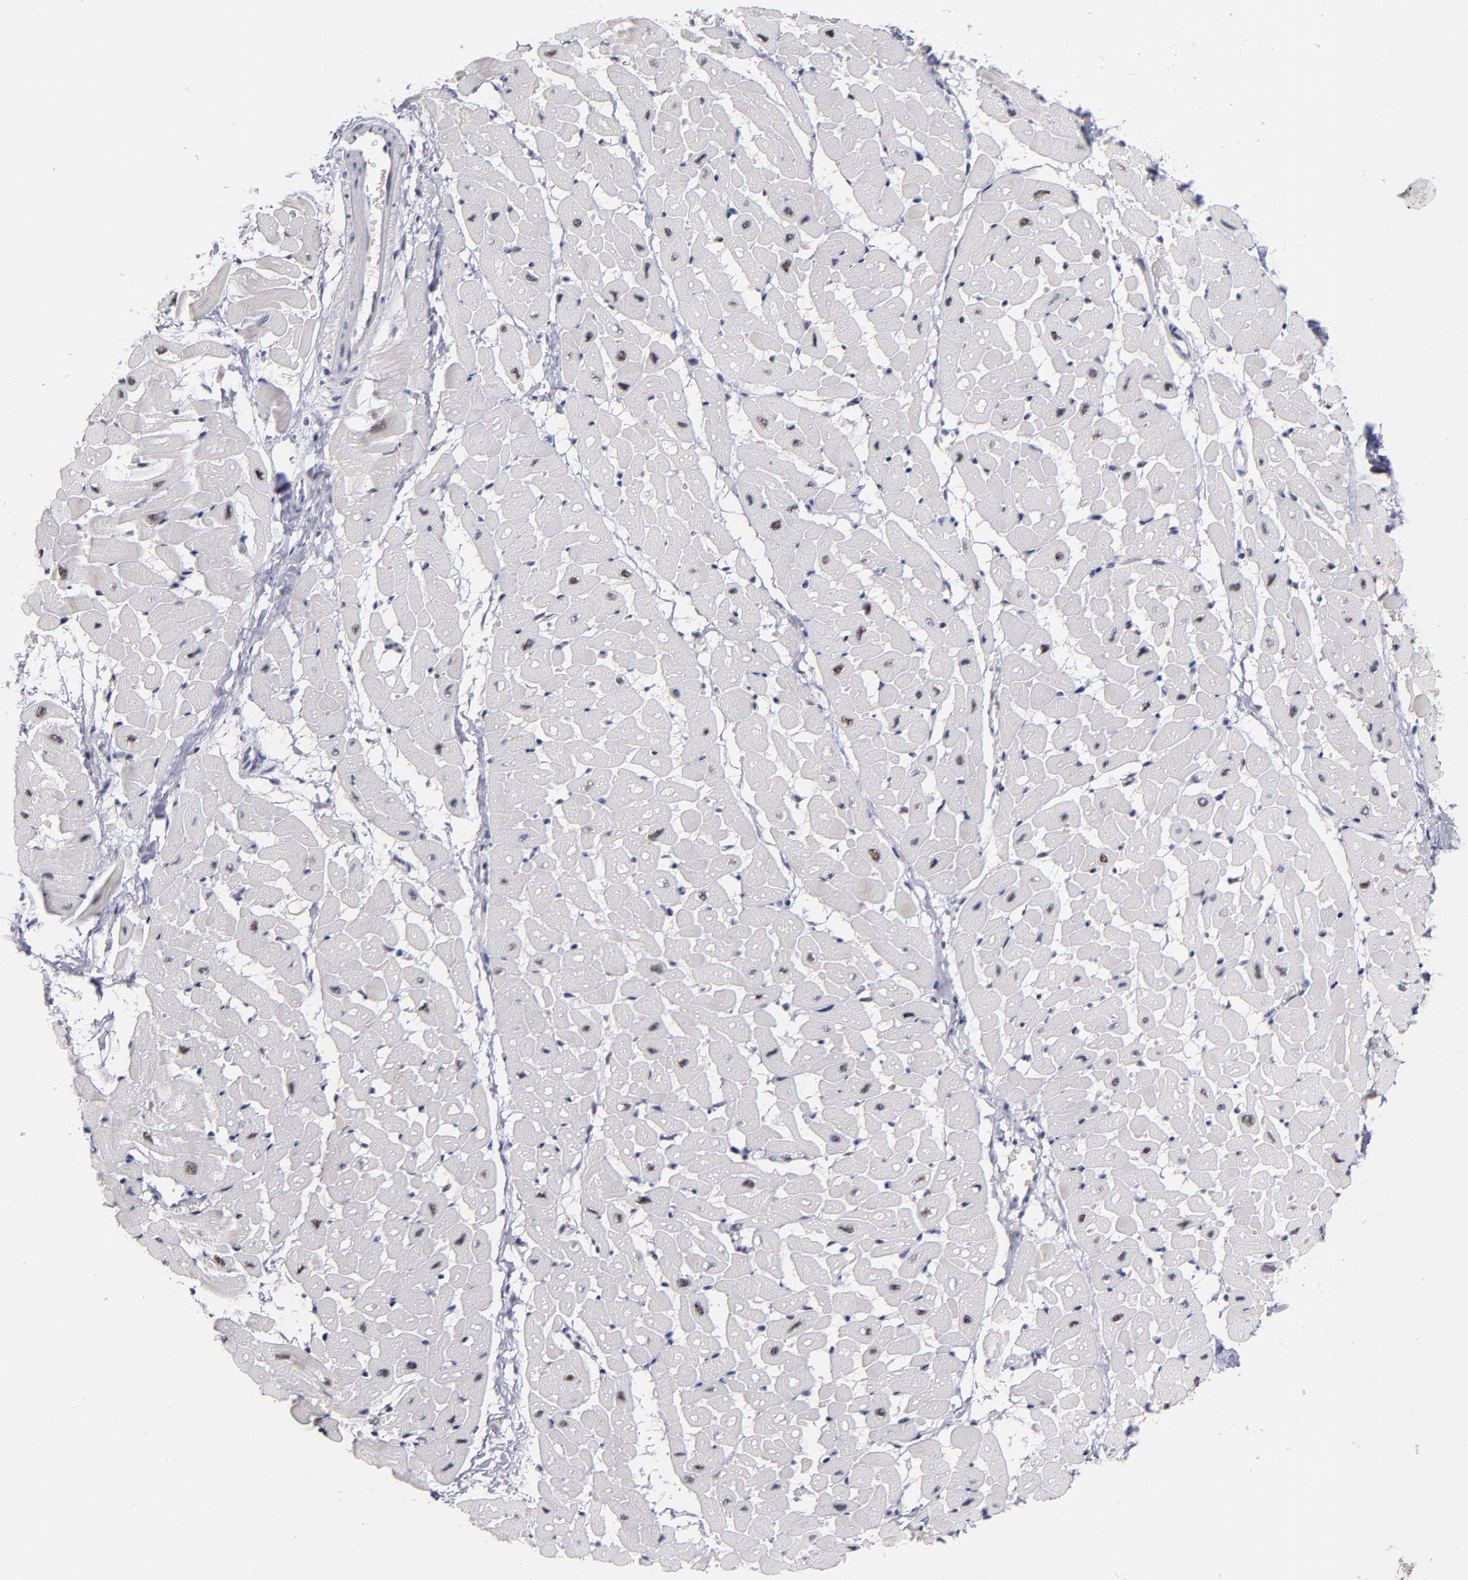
{"staining": {"intensity": "moderate", "quantity": "<25%", "location": "nuclear"}, "tissue": "heart muscle", "cell_type": "Cardiomyocytes", "image_type": "normal", "snomed": [{"axis": "morphology", "description": "Normal tissue, NOS"}, {"axis": "topography", "description": "Heart"}], "caption": "Immunohistochemistry (IHC) (DAB (3,3'-diaminobenzidine)) staining of normal human heart muscle demonstrates moderate nuclear protein positivity in about <25% of cardiomyocytes. The staining was performed using DAB, with brown indicating positive protein expression. Nuclei are stained blue with hematoxylin.", "gene": "RAF1", "patient": {"sex": "male", "age": 45}}